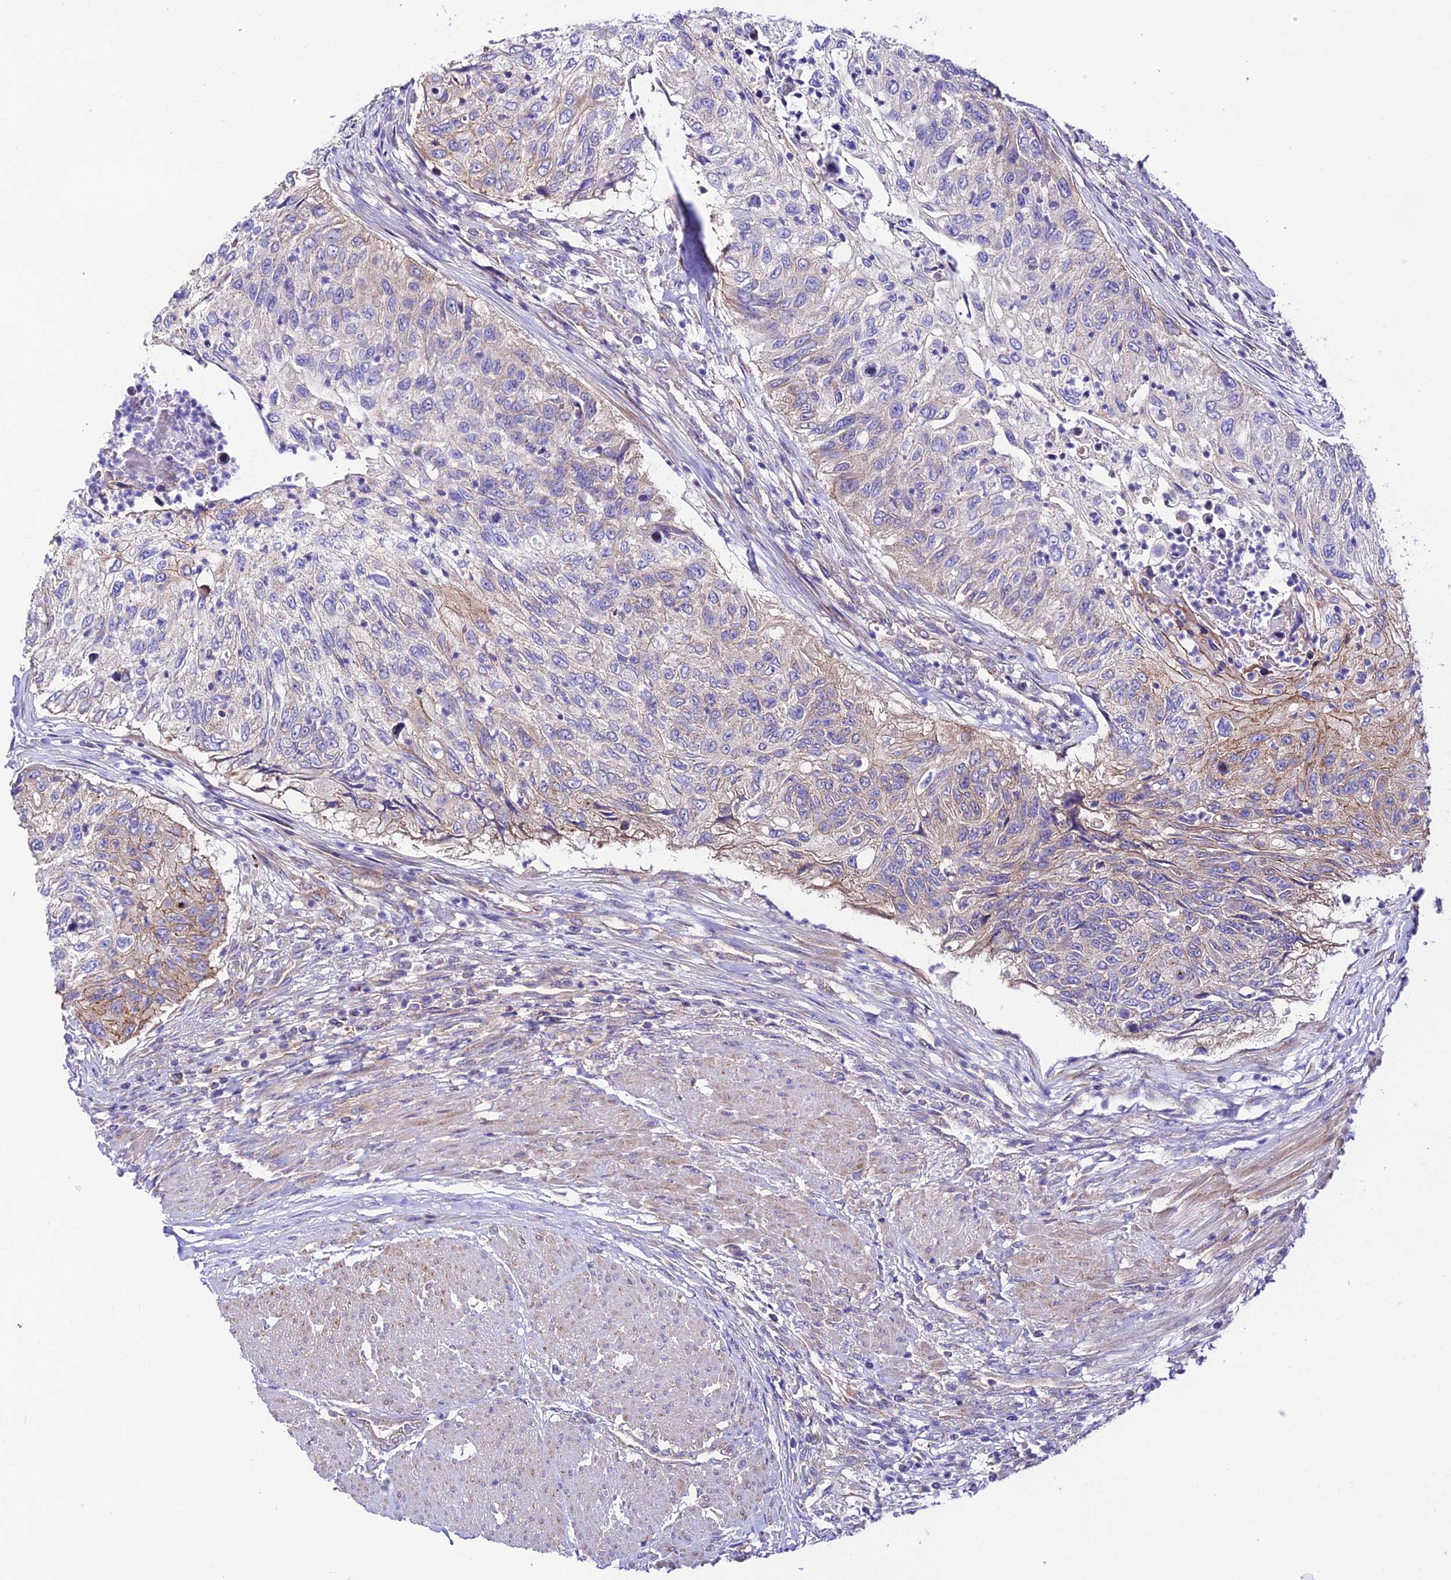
{"staining": {"intensity": "moderate", "quantity": "<25%", "location": "cytoplasmic/membranous"}, "tissue": "urothelial cancer", "cell_type": "Tumor cells", "image_type": "cancer", "snomed": [{"axis": "morphology", "description": "Urothelial carcinoma, High grade"}, {"axis": "topography", "description": "Urinary bladder"}], "caption": "Moderate cytoplasmic/membranous positivity for a protein is seen in about <25% of tumor cells of urothelial carcinoma (high-grade) using IHC.", "gene": "LACTB2", "patient": {"sex": "female", "age": 60}}